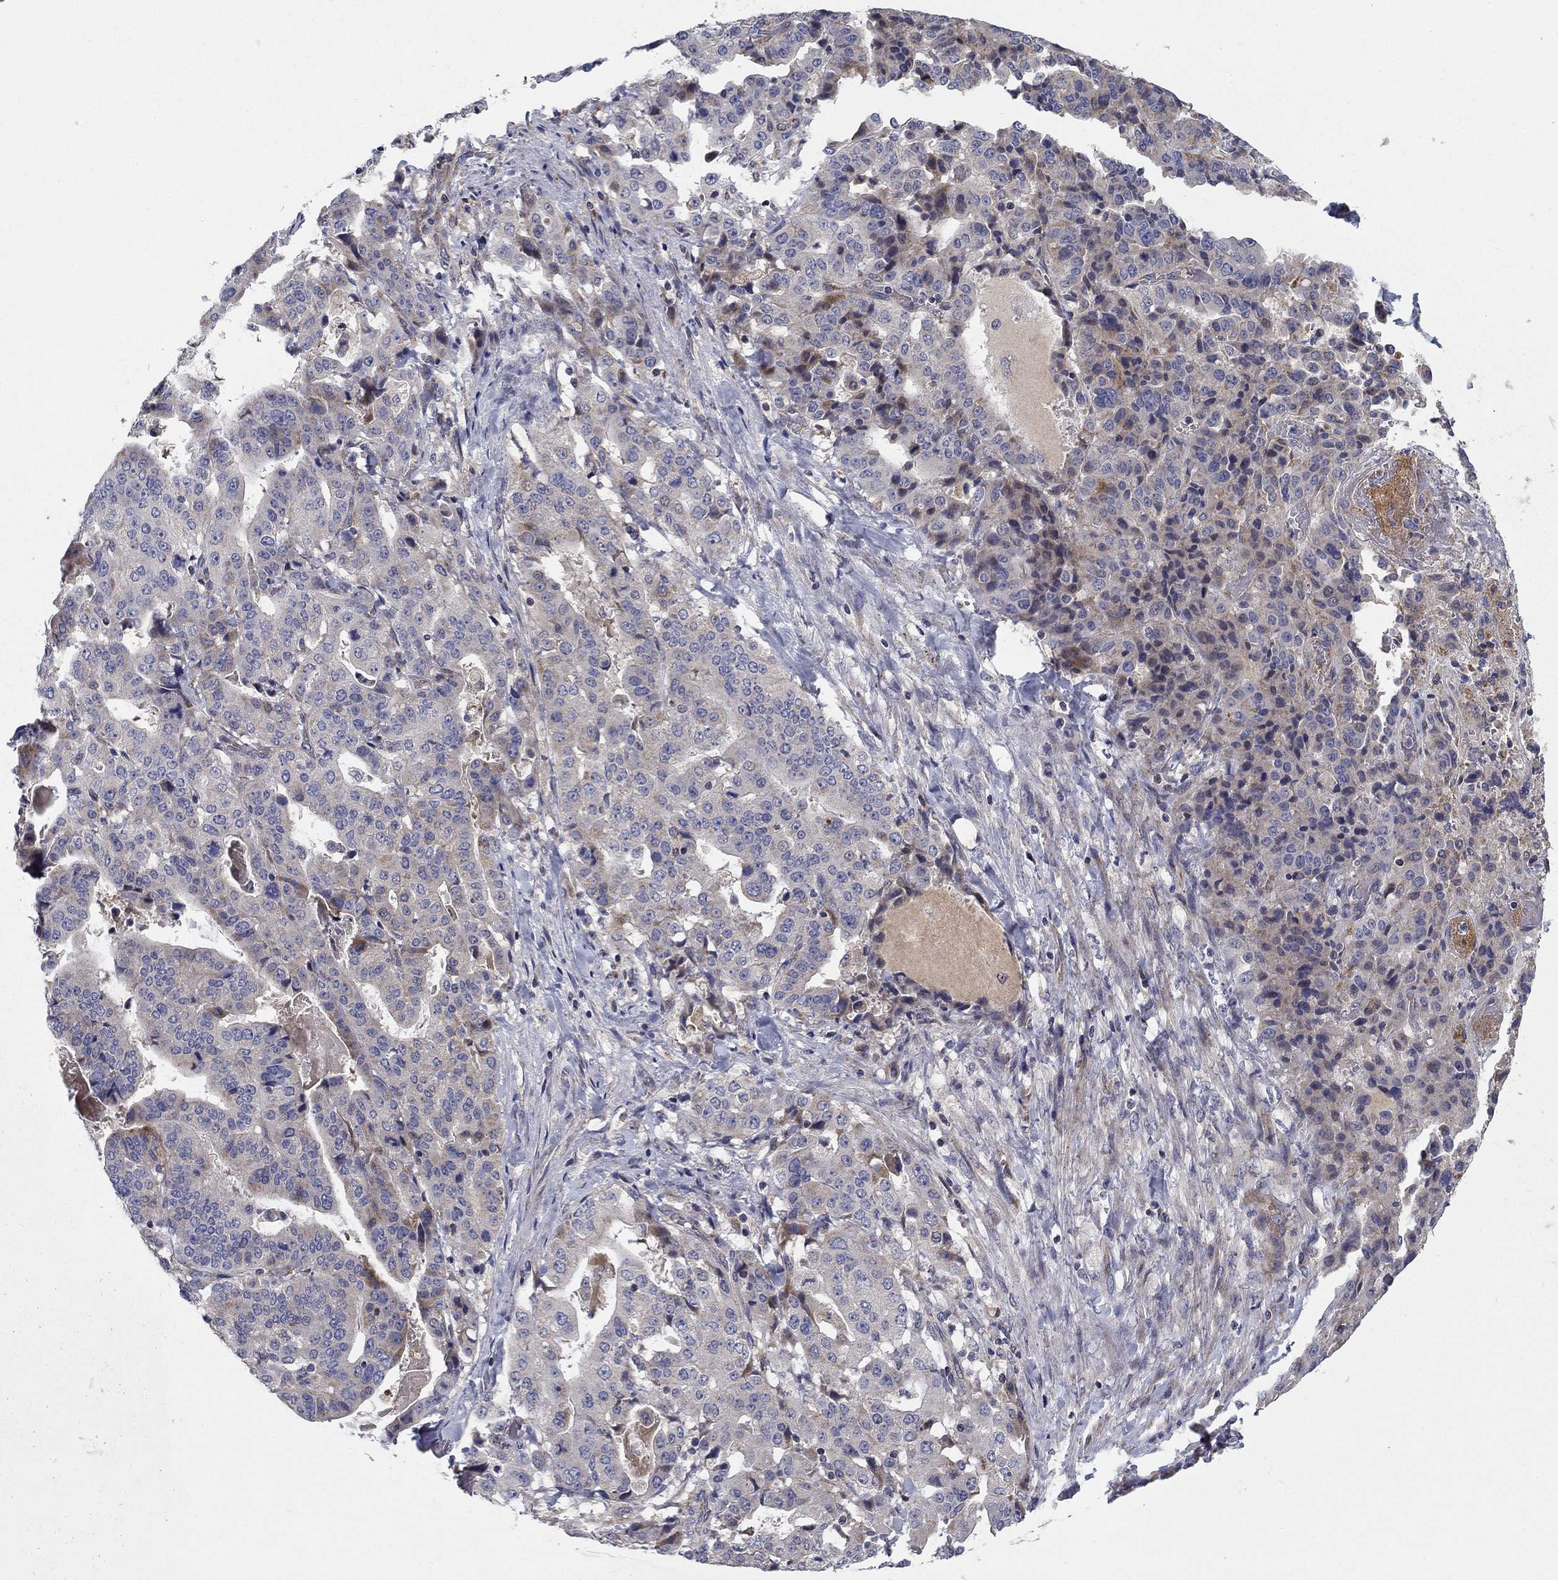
{"staining": {"intensity": "moderate", "quantity": "<25%", "location": "cytoplasmic/membranous"}, "tissue": "stomach cancer", "cell_type": "Tumor cells", "image_type": "cancer", "snomed": [{"axis": "morphology", "description": "Adenocarcinoma, NOS"}, {"axis": "topography", "description": "Stomach"}], "caption": "Immunohistochemical staining of stomach cancer shows low levels of moderate cytoplasmic/membranous protein staining in about <25% of tumor cells.", "gene": "MMAA", "patient": {"sex": "male", "age": 48}}